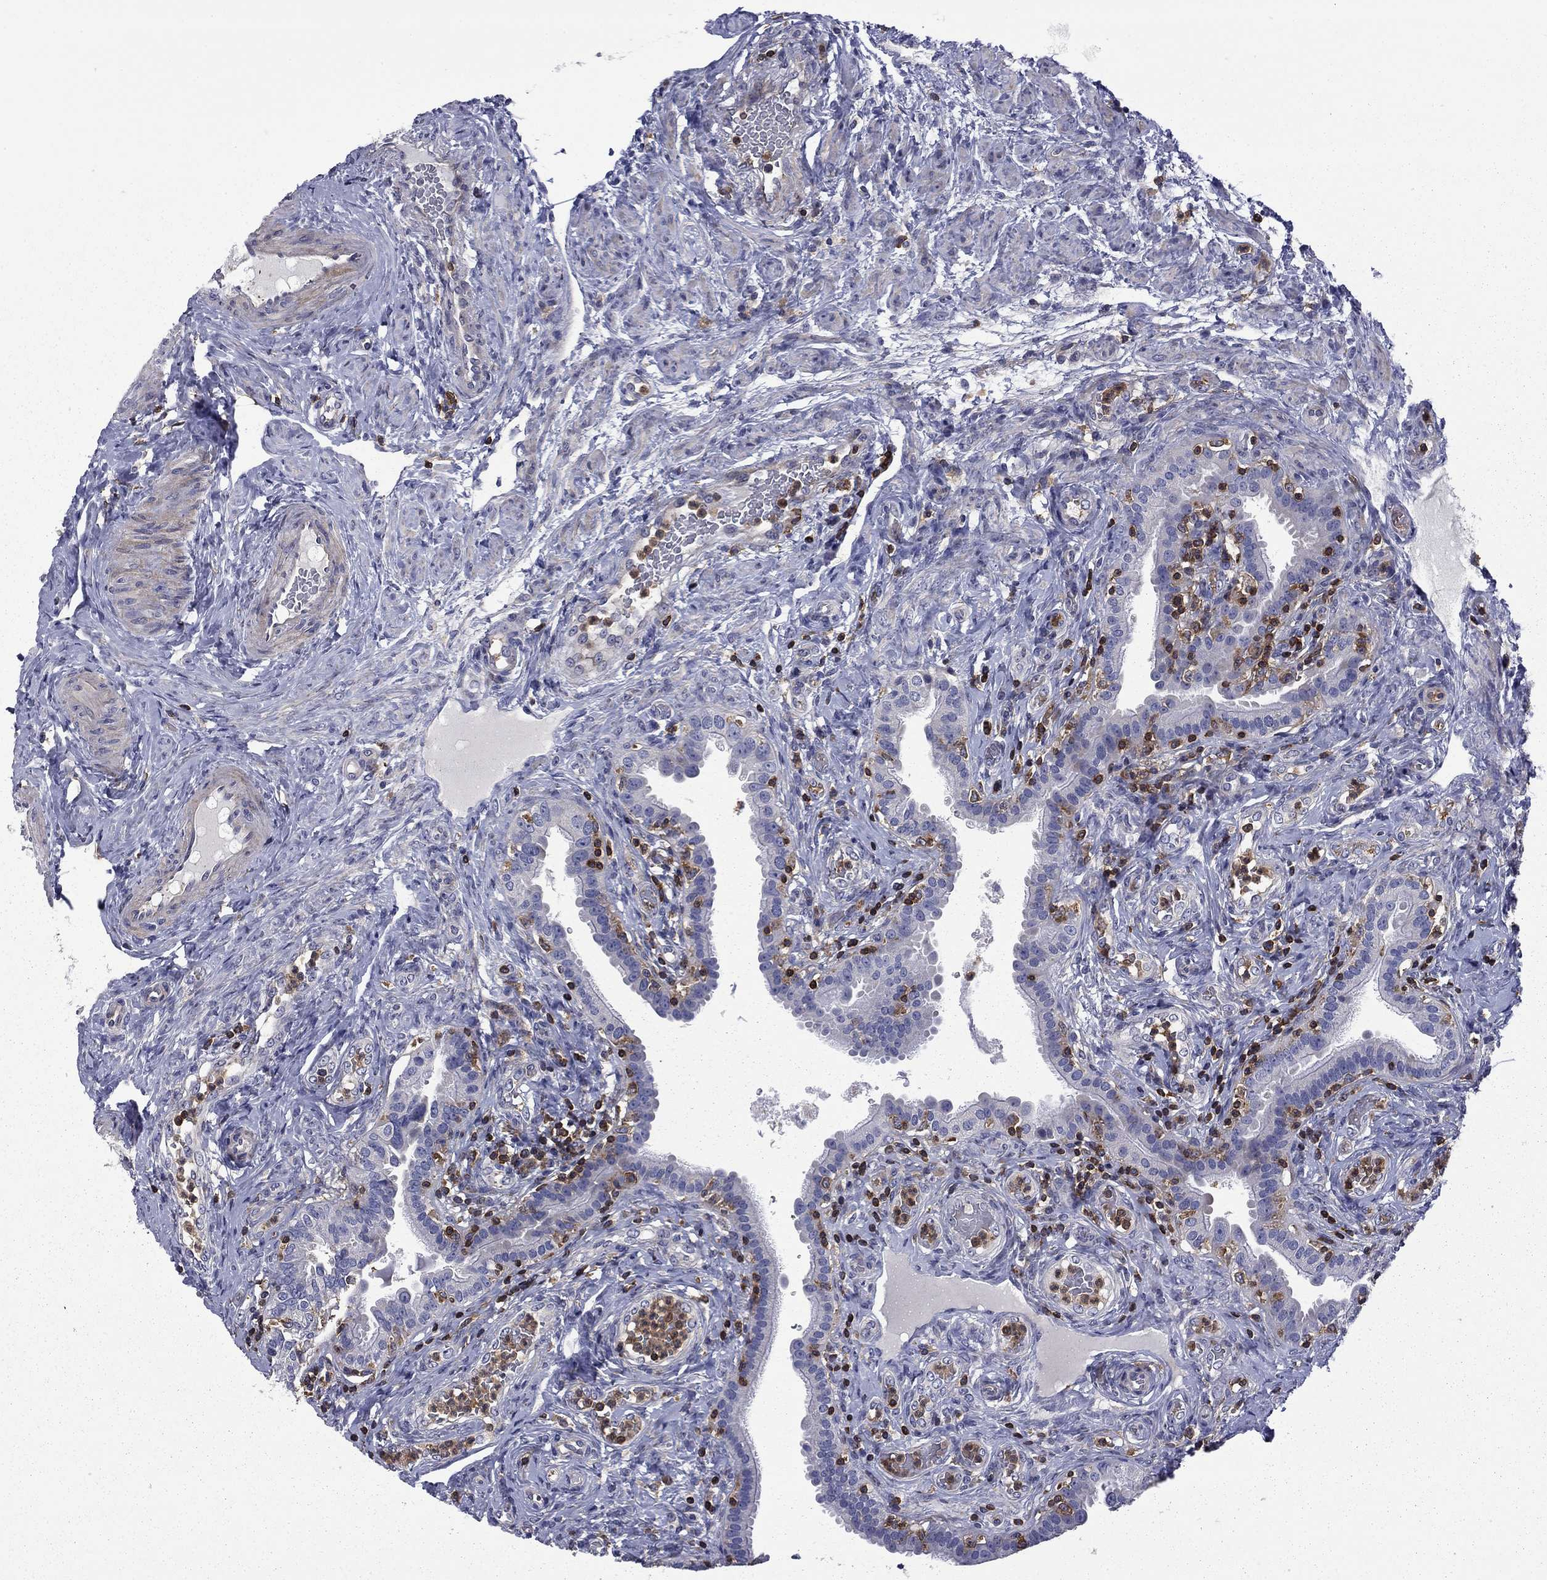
{"staining": {"intensity": "negative", "quantity": "none", "location": "none"}, "tissue": "fallopian tube", "cell_type": "Glandular cells", "image_type": "normal", "snomed": [{"axis": "morphology", "description": "Normal tissue, NOS"}, {"axis": "topography", "description": "Fallopian tube"}], "caption": "The image exhibits no significant positivity in glandular cells of fallopian tube. (Brightfield microscopy of DAB IHC at high magnification).", "gene": "ARHGAP45", "patient": {"sex": "female", "age": 41}}